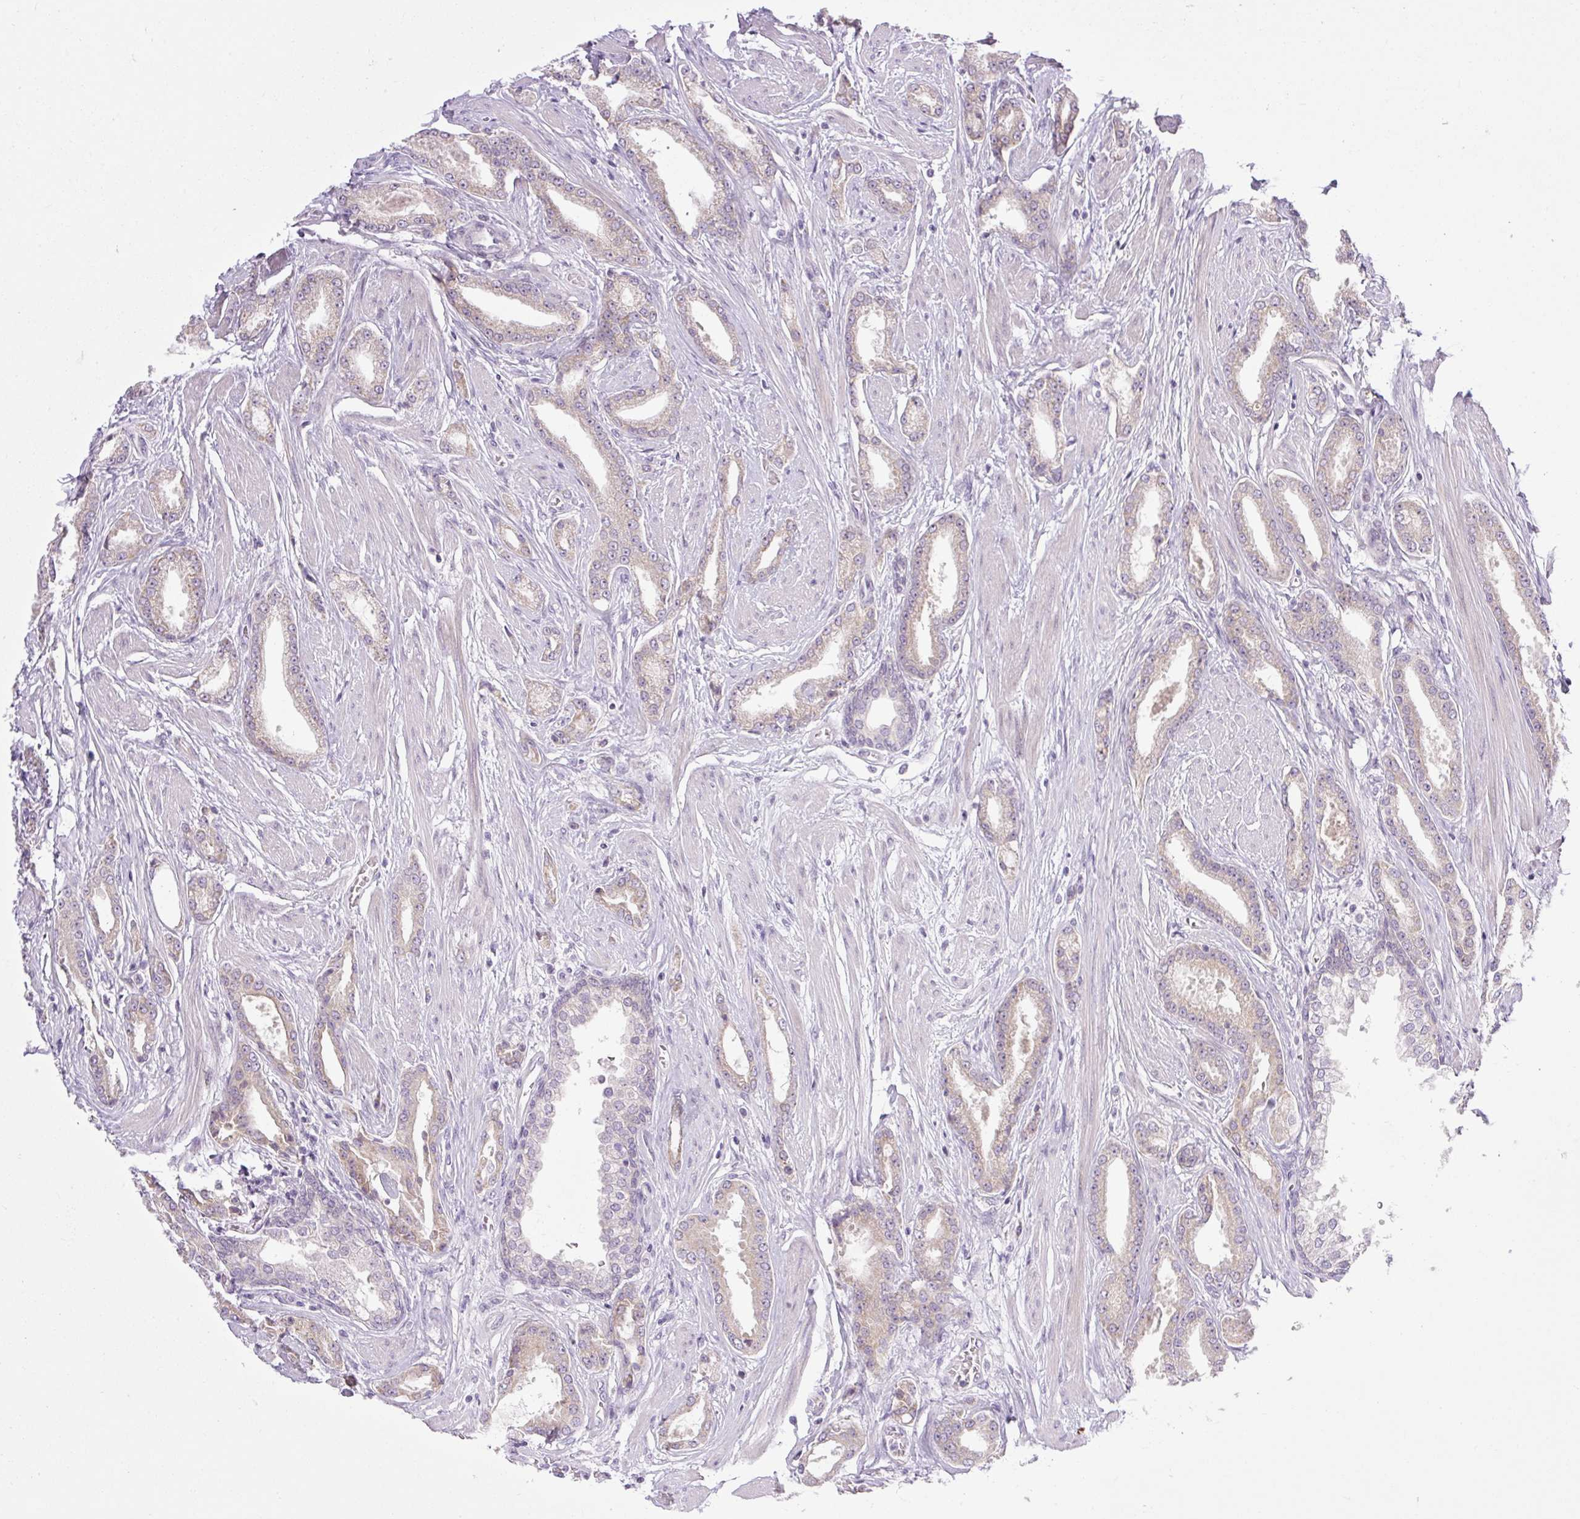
{"staining": {"intensity": "negative", "quantity": "none", "location": "none"}, "tissue": "prostate cancer", "cell_type": "Tumor cells", "image_type": "cancer", "snomed": [{"axis": "morphology", "description": "Adenocarcinoma, Low grade"}, {"axis": "topography", "description": "Prostate"}], "caption": "This is an immunohistochemistry micrograph of prostate low-grade adenocarcinoma. There is no positivity in tumor cells.", "gene": "ICE1", "patient": {"sex": "male", "age": 42}}